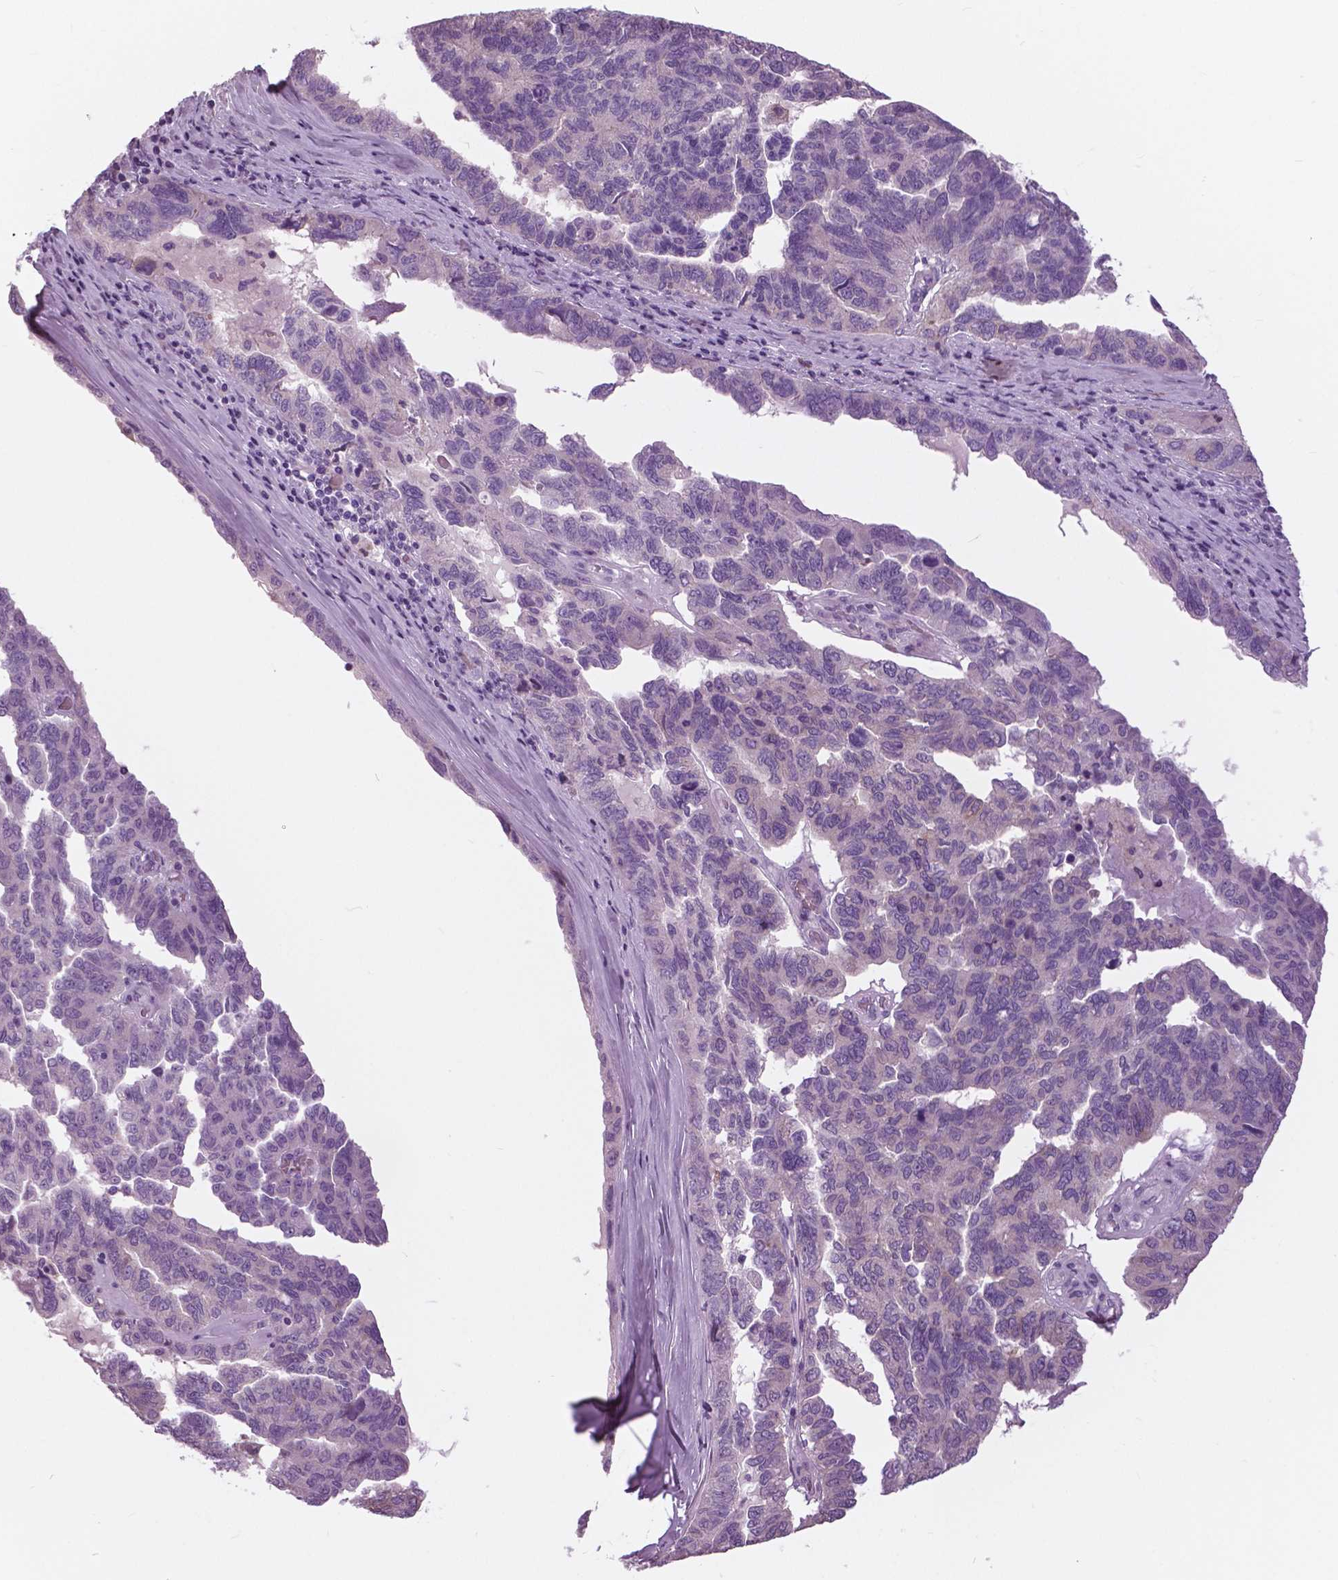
{"staining": {"intensity": "negative", "quantity": "none", "location": "none"}, "tissue": "ovarian cancer", "cell_type": "Tumor cells", "image_type": "cancer", "snomed": [{"axis": "morphology", "description": "Cystadenocarcinoma, serous, NOS"}, {"axis": "topography", "description": "Ovary"}], "caption": "IHC histopathology image of human ovarian cancer (serous cystadenocarcinoma) stained for a protein (brown), which shows no expression in tumor cells.", "gene": "SERPINI1", "patient": {"sex": "female", "age": 64}}